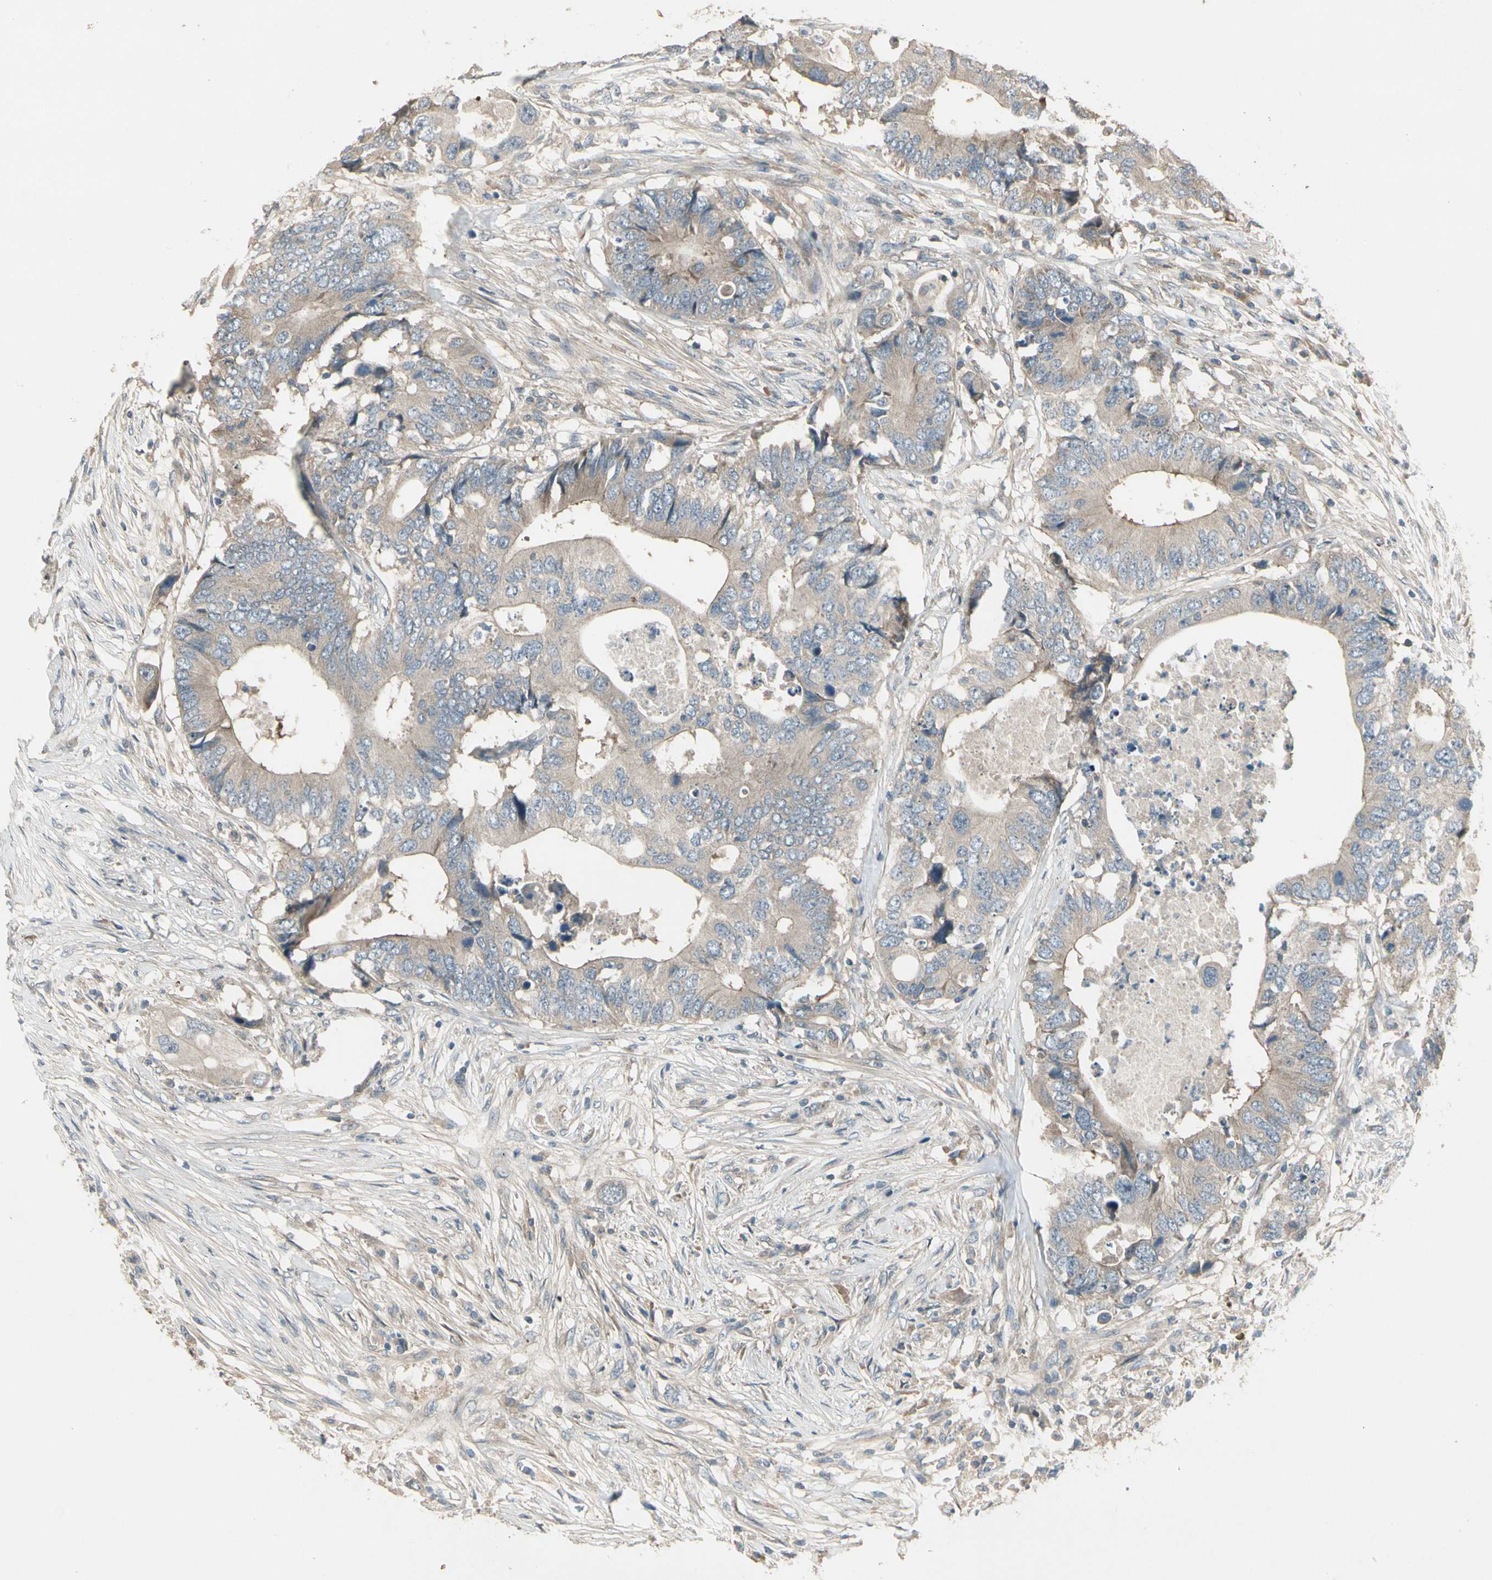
{"staining": {"intensity": "weak", "quantity": "25%-75%", "location": "cytoplasmic/membranous"}, "tissue": "colorectal cancer", "cell_type": "Tumor cells", "image_type": "cancer", "snomed": [{"axis": "morphology", "description": "Adenocarcinoma, NOS"}, {"axis": "topography", "description": "Colon"}], "caption": "Colorectal cancer tissue demonstrates weak cytoplasmic/membranous staining in about 25%-75% of tumor cells, visualized by immunohistochemistry.", "gene": "ACVR1", "patient": {"sex": "male", "age": 71}}